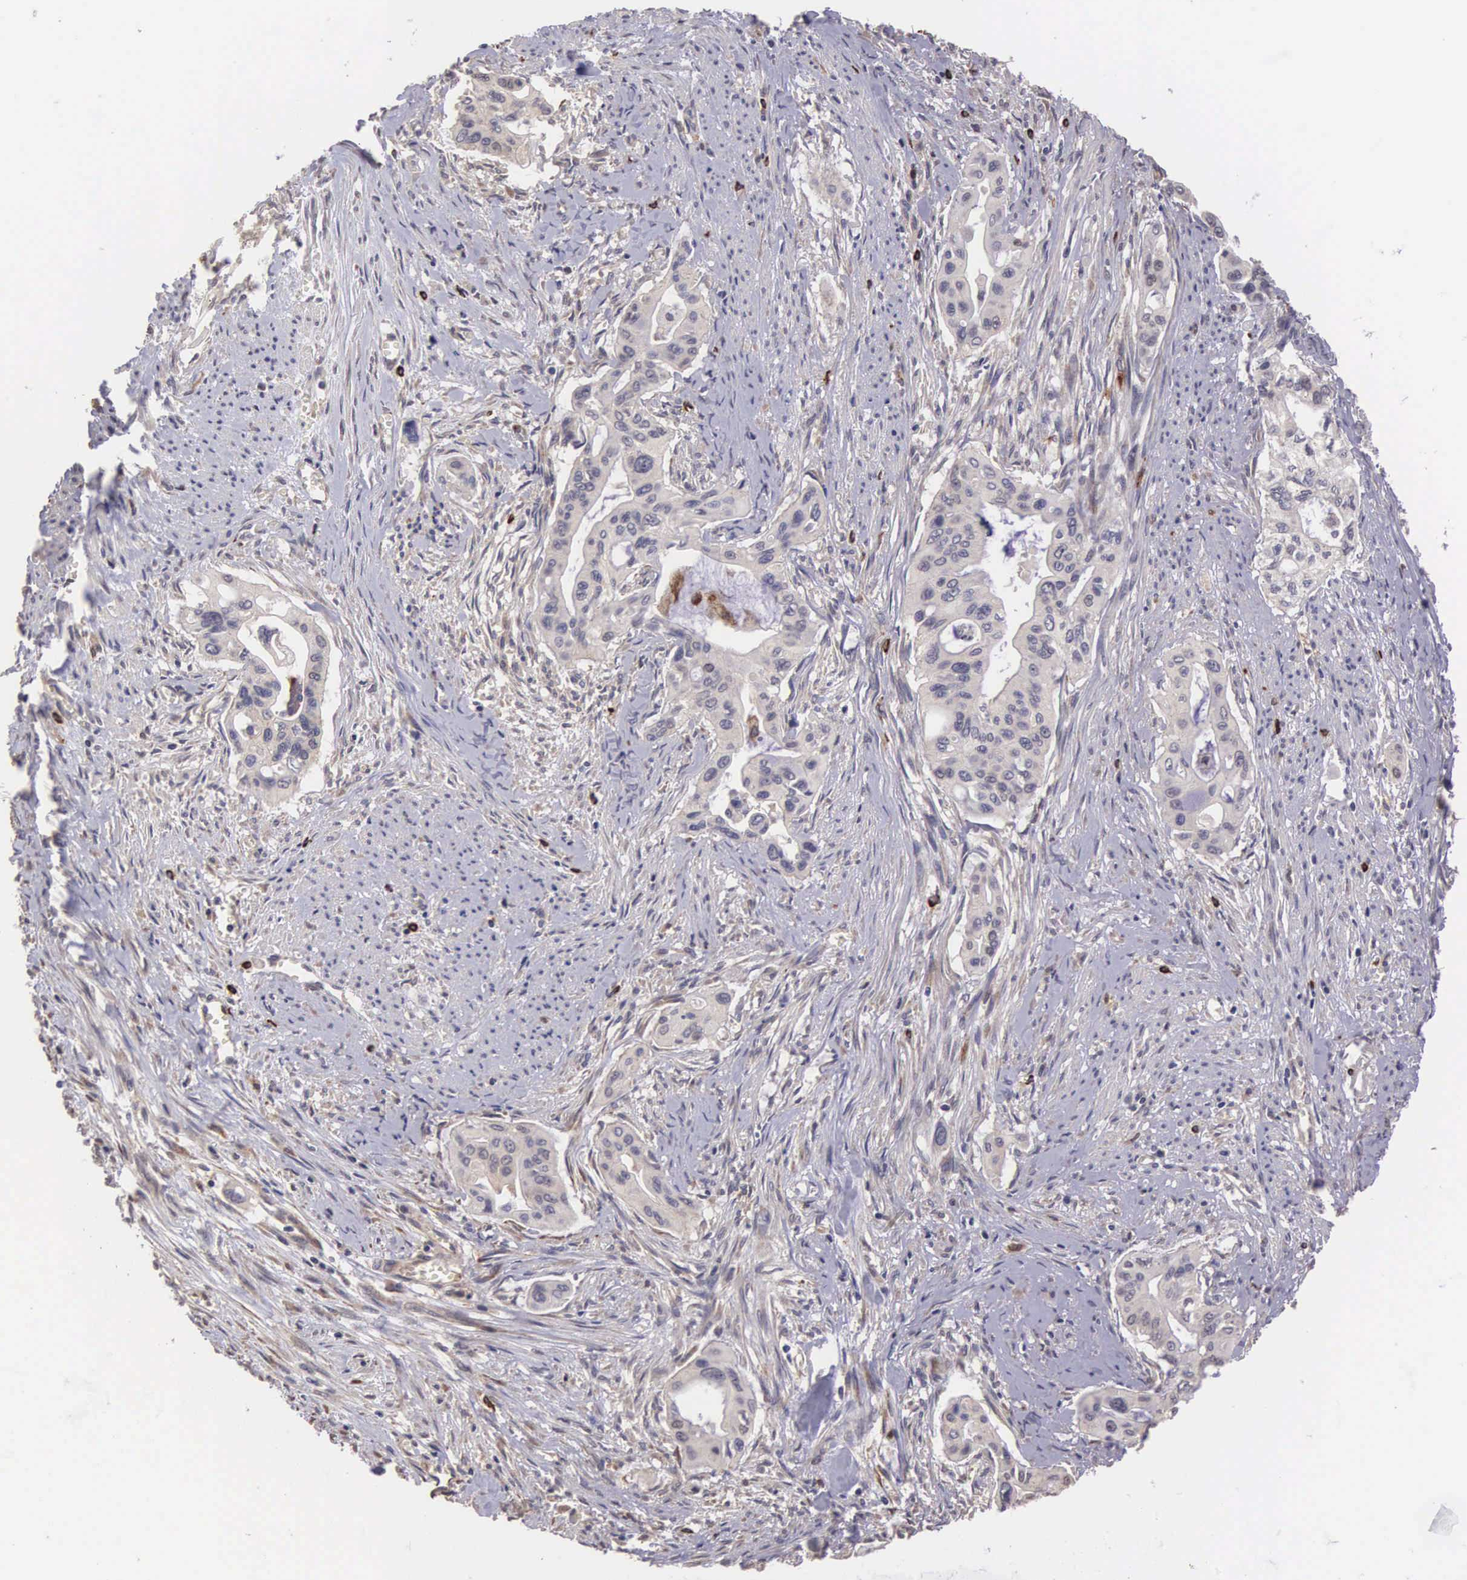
{"staining": {"intensity": "weak", "quantity": "25%-75%", "location": "cytoplasmic/membranous"}, "tissue": "pancreatic cancer", "cell_type": "Tumor cells", "image_type": "cancer", "snomed": [{"axis": "morphology", "description": "Adenocarcinoma, NOS"}, {"axis": "topography", "description": "Pancreas"}], "caption": "A brown stain labels weak cytoplasmic/membranous positivity of a protein in pancreatic cancer tumor cells.", "gene": "CDC45", "patient": {"sex": "male", "age": 77}}